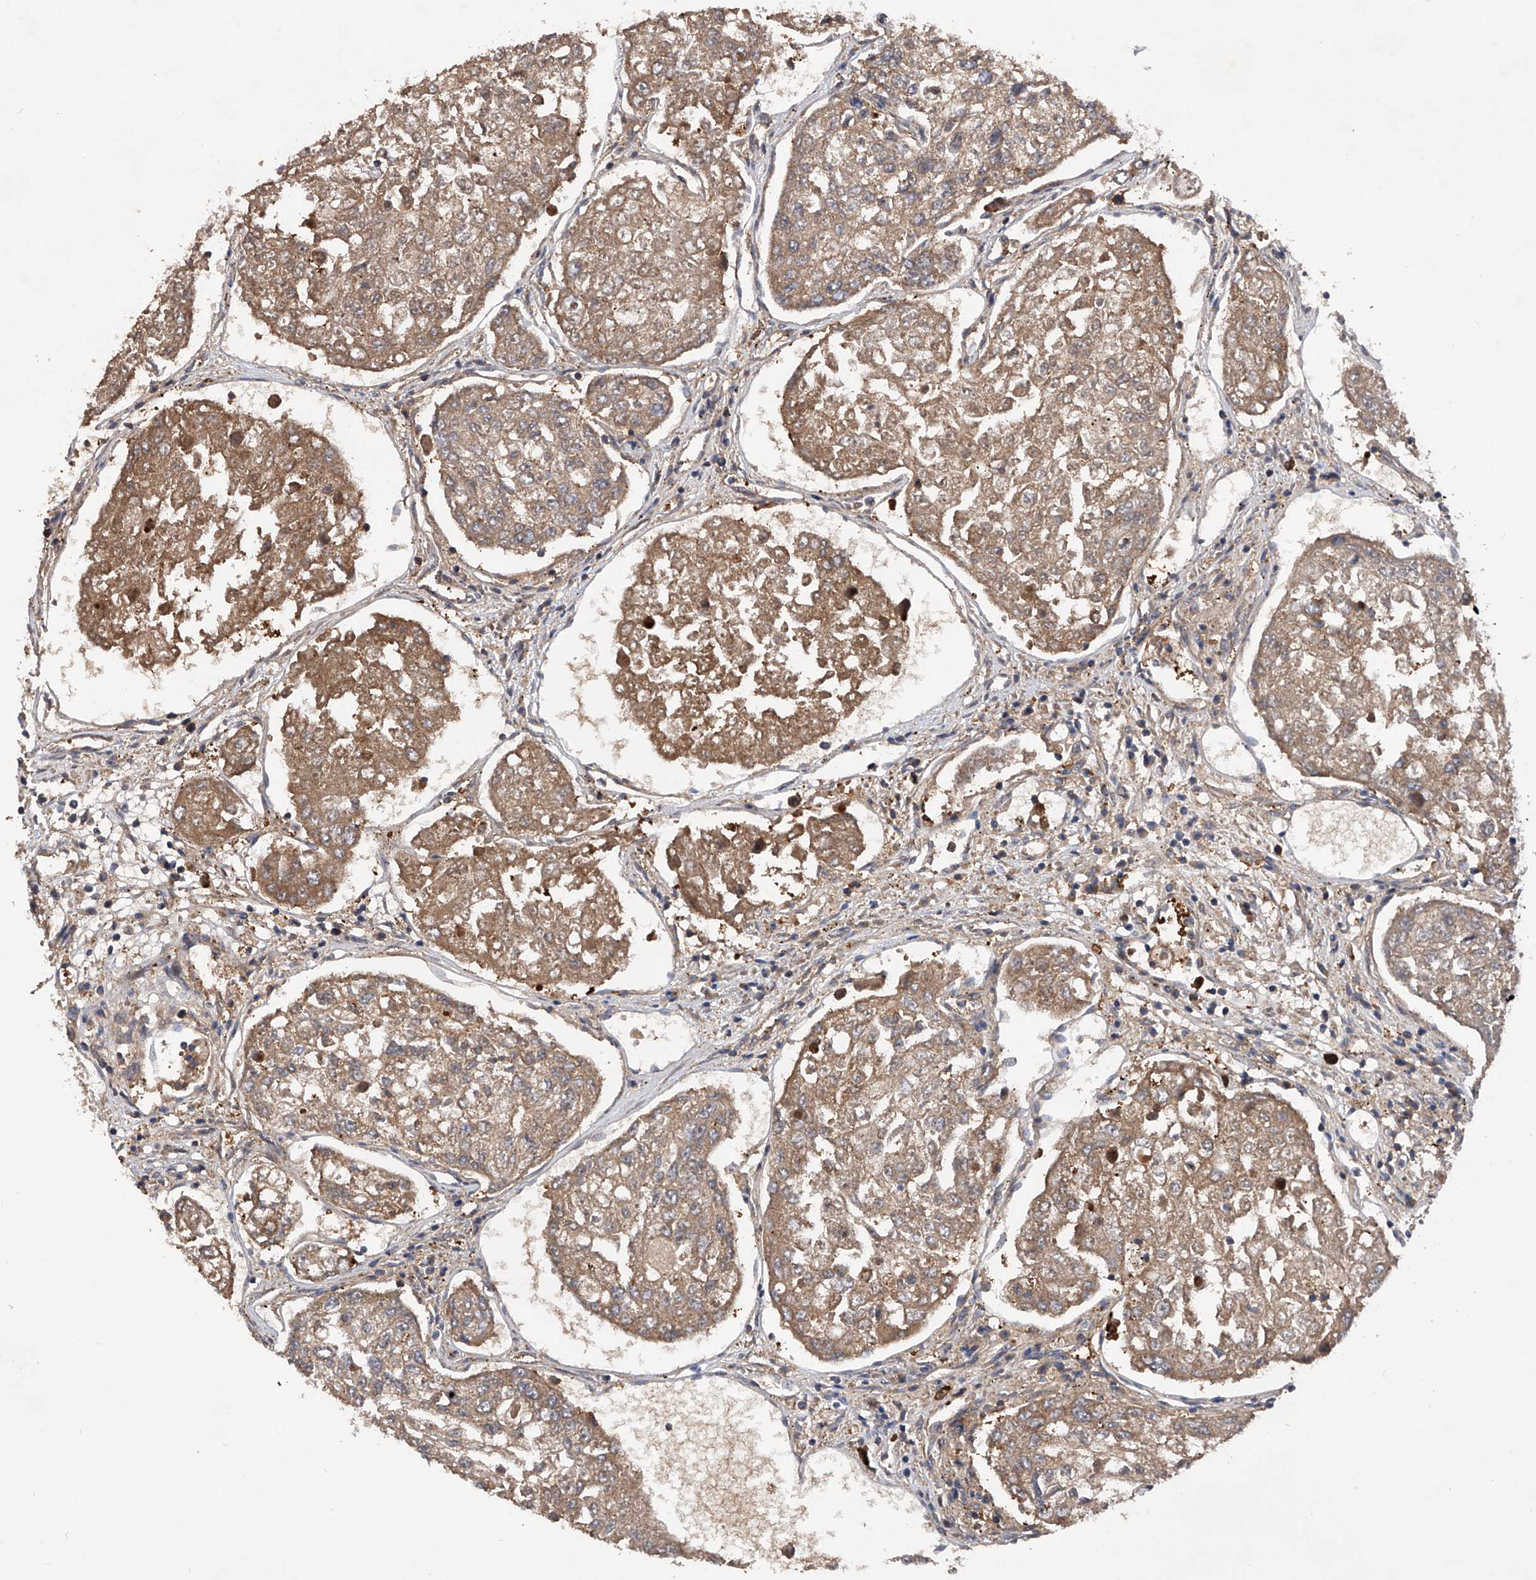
{"staining": {"intensity": "moderate", "quantity": ">75%", "location": "cytoplasmic/membranous"}, "tissue": "urothelial cancer", "cell_type": "Tumor cells", "image_type": "cancer", "snomed": [{"axis": "morphology", "description": "Urothelial carcinoma, High grade"}, {"axis": "topography", "description": "Lymph node"}, {"axis": "topography", "description": "Urinary bladder"}], "caption": "Protein positivity by immunohistochemistry reveals moderate cytoplasmic/membranous expression in about >75% of tumor cells in urothelial cancer. (DAB IHC with brightfield microscopy, high magnification).", "gene": "RWDD2A", "patient": {"sex": "male", "age": 51}}